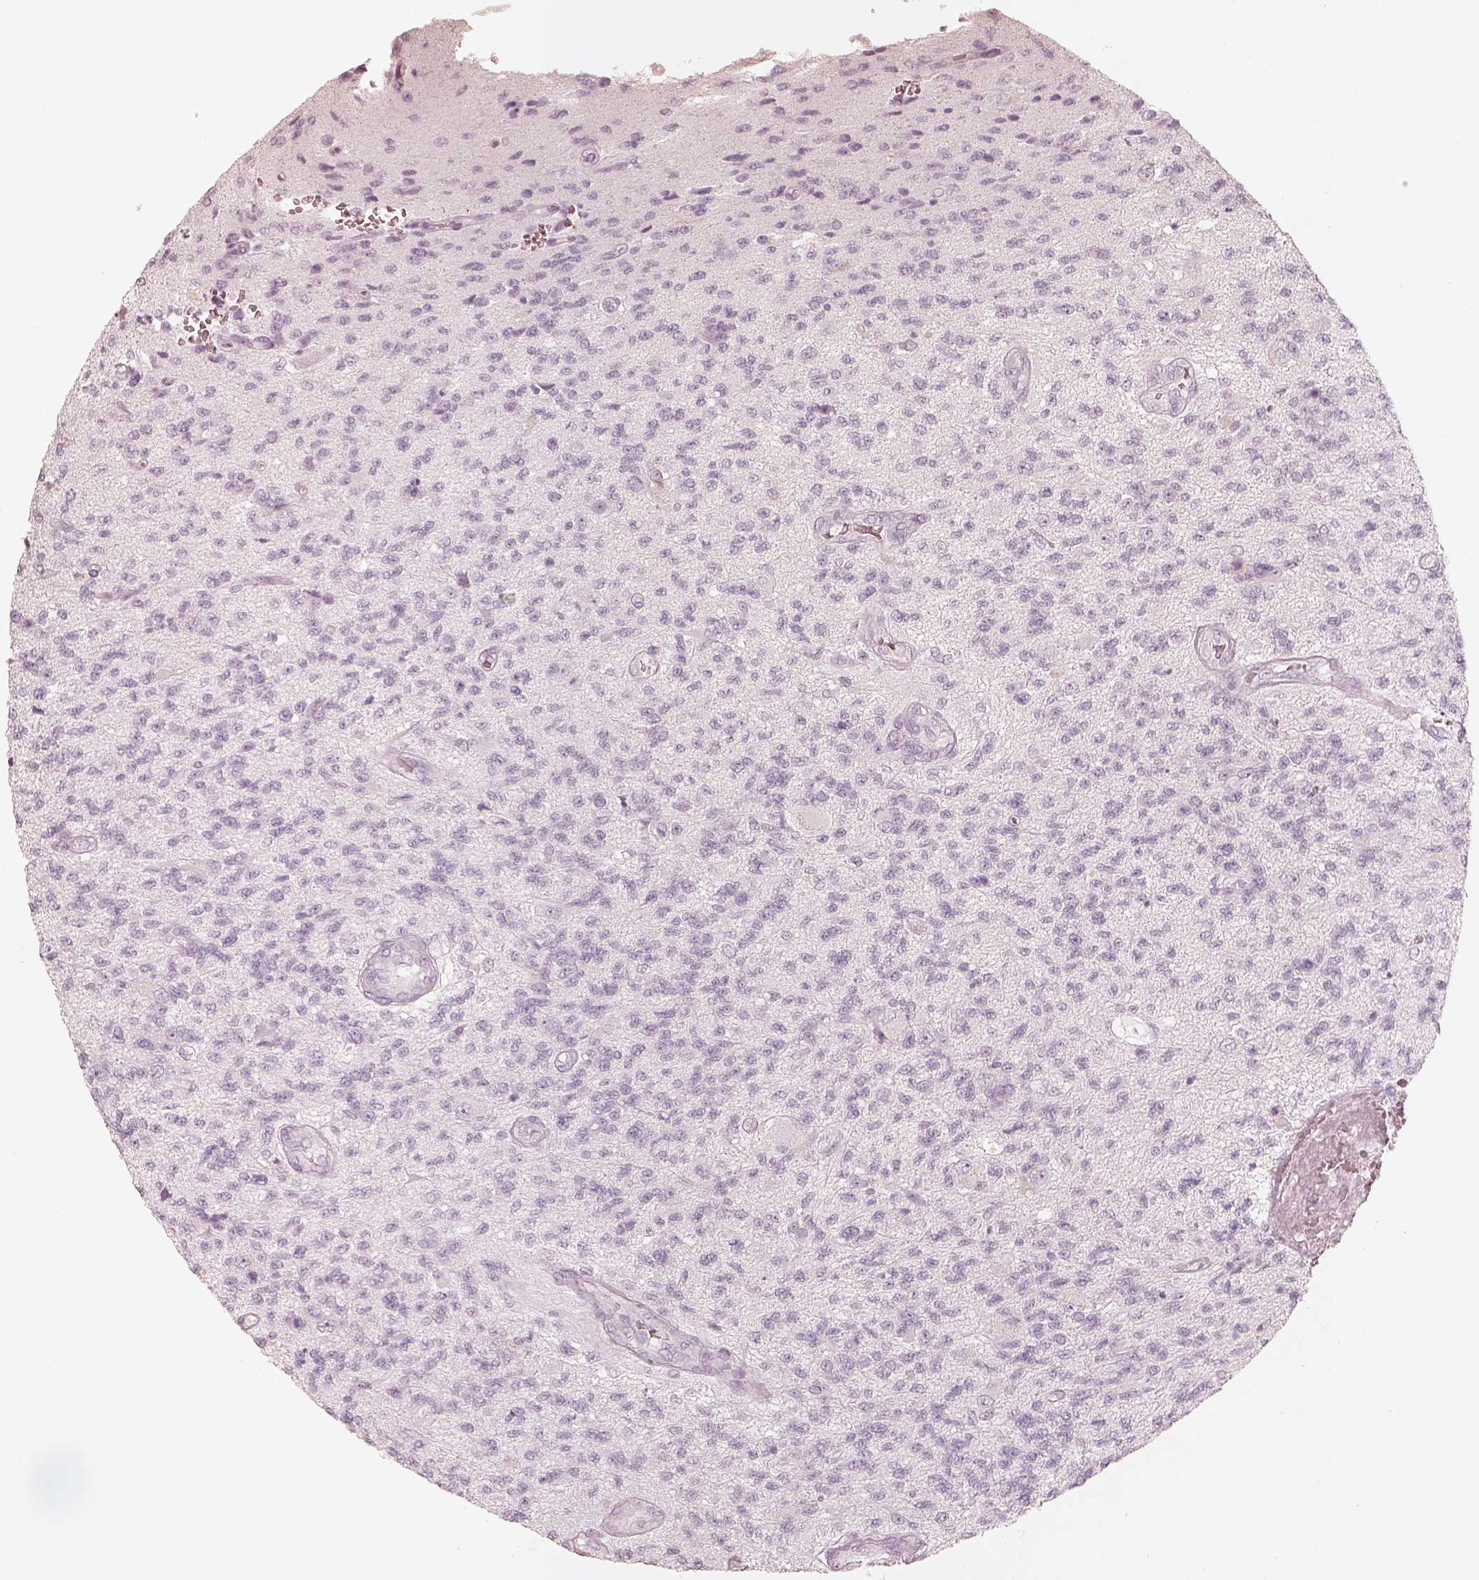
{"staining": {"intensity": "negative", "quantity": "none", "location": "none"}, "tissue": "glioma", "cell_type": "Tumor cells", "image_type": "cancer", "snomed": [{"axis": "morphology", "description": "Glioma, malignant, High grade"}, {"axis": "topography", "description": "Brain"}], "caption": "Immunohistochemistry (IHC) micrograph of glioma stained for a protein (brown), which reveals no expression in tumor cells.", "gene": "KRT72", "patient": {"sex": "male", "age": 56}}